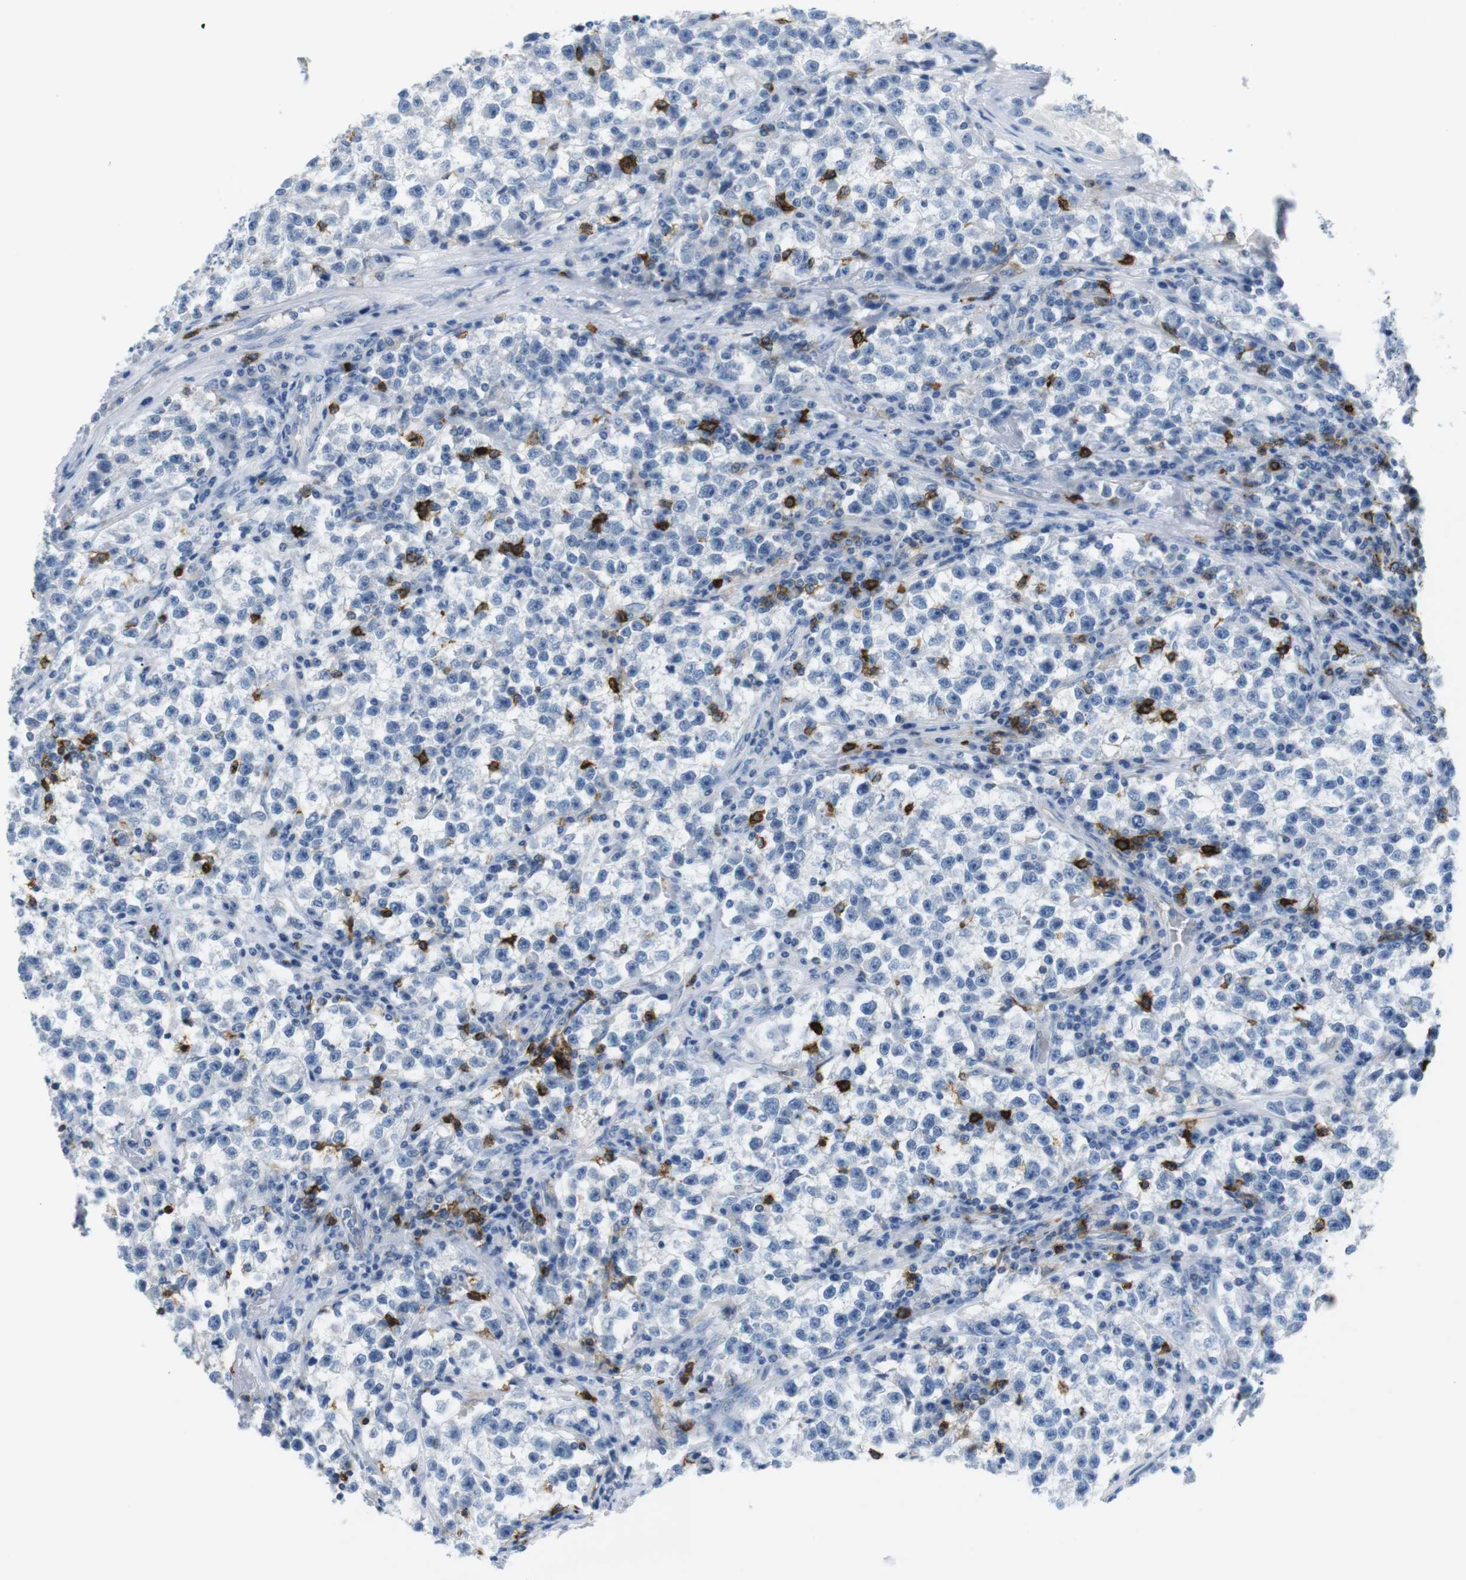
{"staining": {"intensity": "negative", "quantity": "none", "location": "none"}, "tissue": "testis cancer", "cell_type": "Tumor cells", "image_type": "cancer", "snomed": [{"axis": "morphology", "description": "Seminoma, NOS"}, {"axis": "topography", "description": "Testis"}], "caption": "This is an immunohistochemistry micrograph of human seminoma (testis). There is no expression in tumor cells.", "gene": "TNFRSF4", "patient": {"sex": "male", "age": 22}}